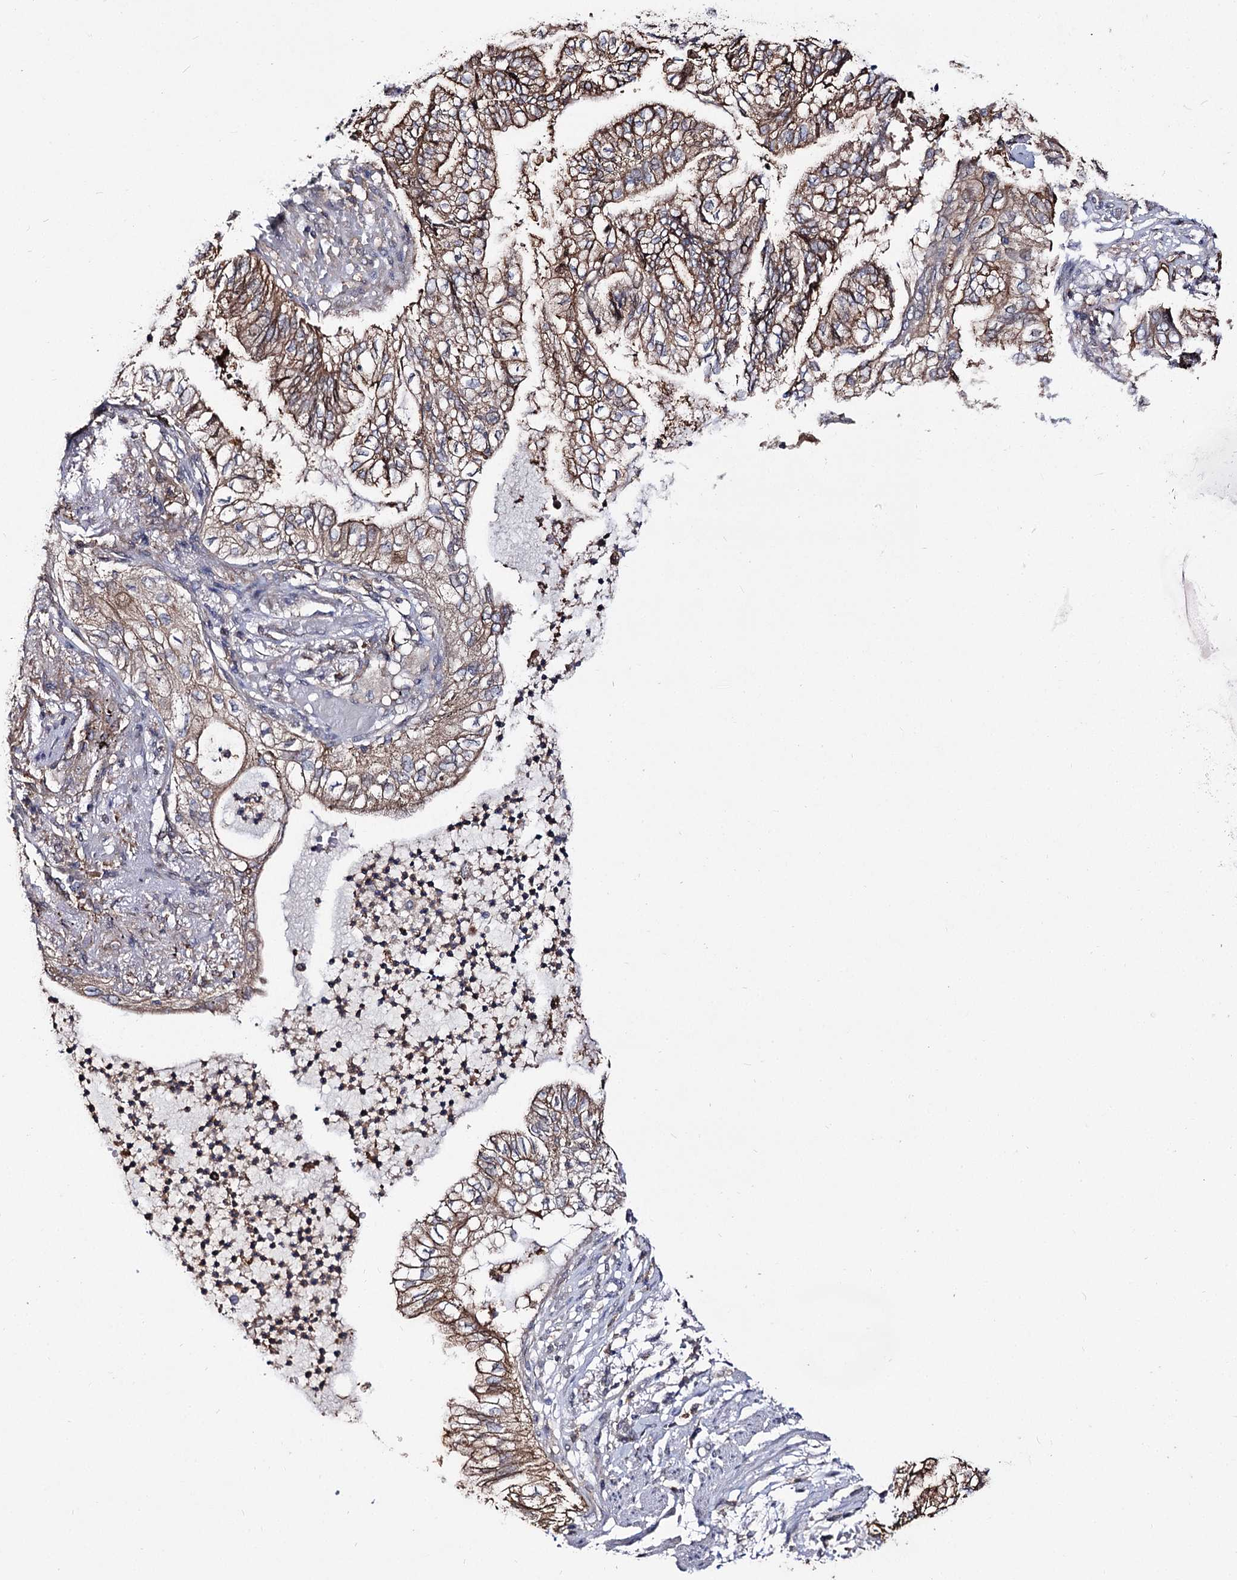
{"staining": {"intensity": "moderate", "quantity": ">75%", "location": "cytoplasmic/membranous"}, "tissue": "lung cancer", "cell_type": "Tumor cells", "image_type": "cancer", "snomed": [{"axis": "morphology", "description": "Adenocarcinoma, NOS"}, {"axis": "topography", "description": "Lung"}], "caption": "This is a histology image of immunohistochemistry staining of lung cancer, which shows moderate expression in the cytoplasmic/membranous of tumor cells.", "gene": "UGP2", "patient": {"sex": "female", "age": 70}}